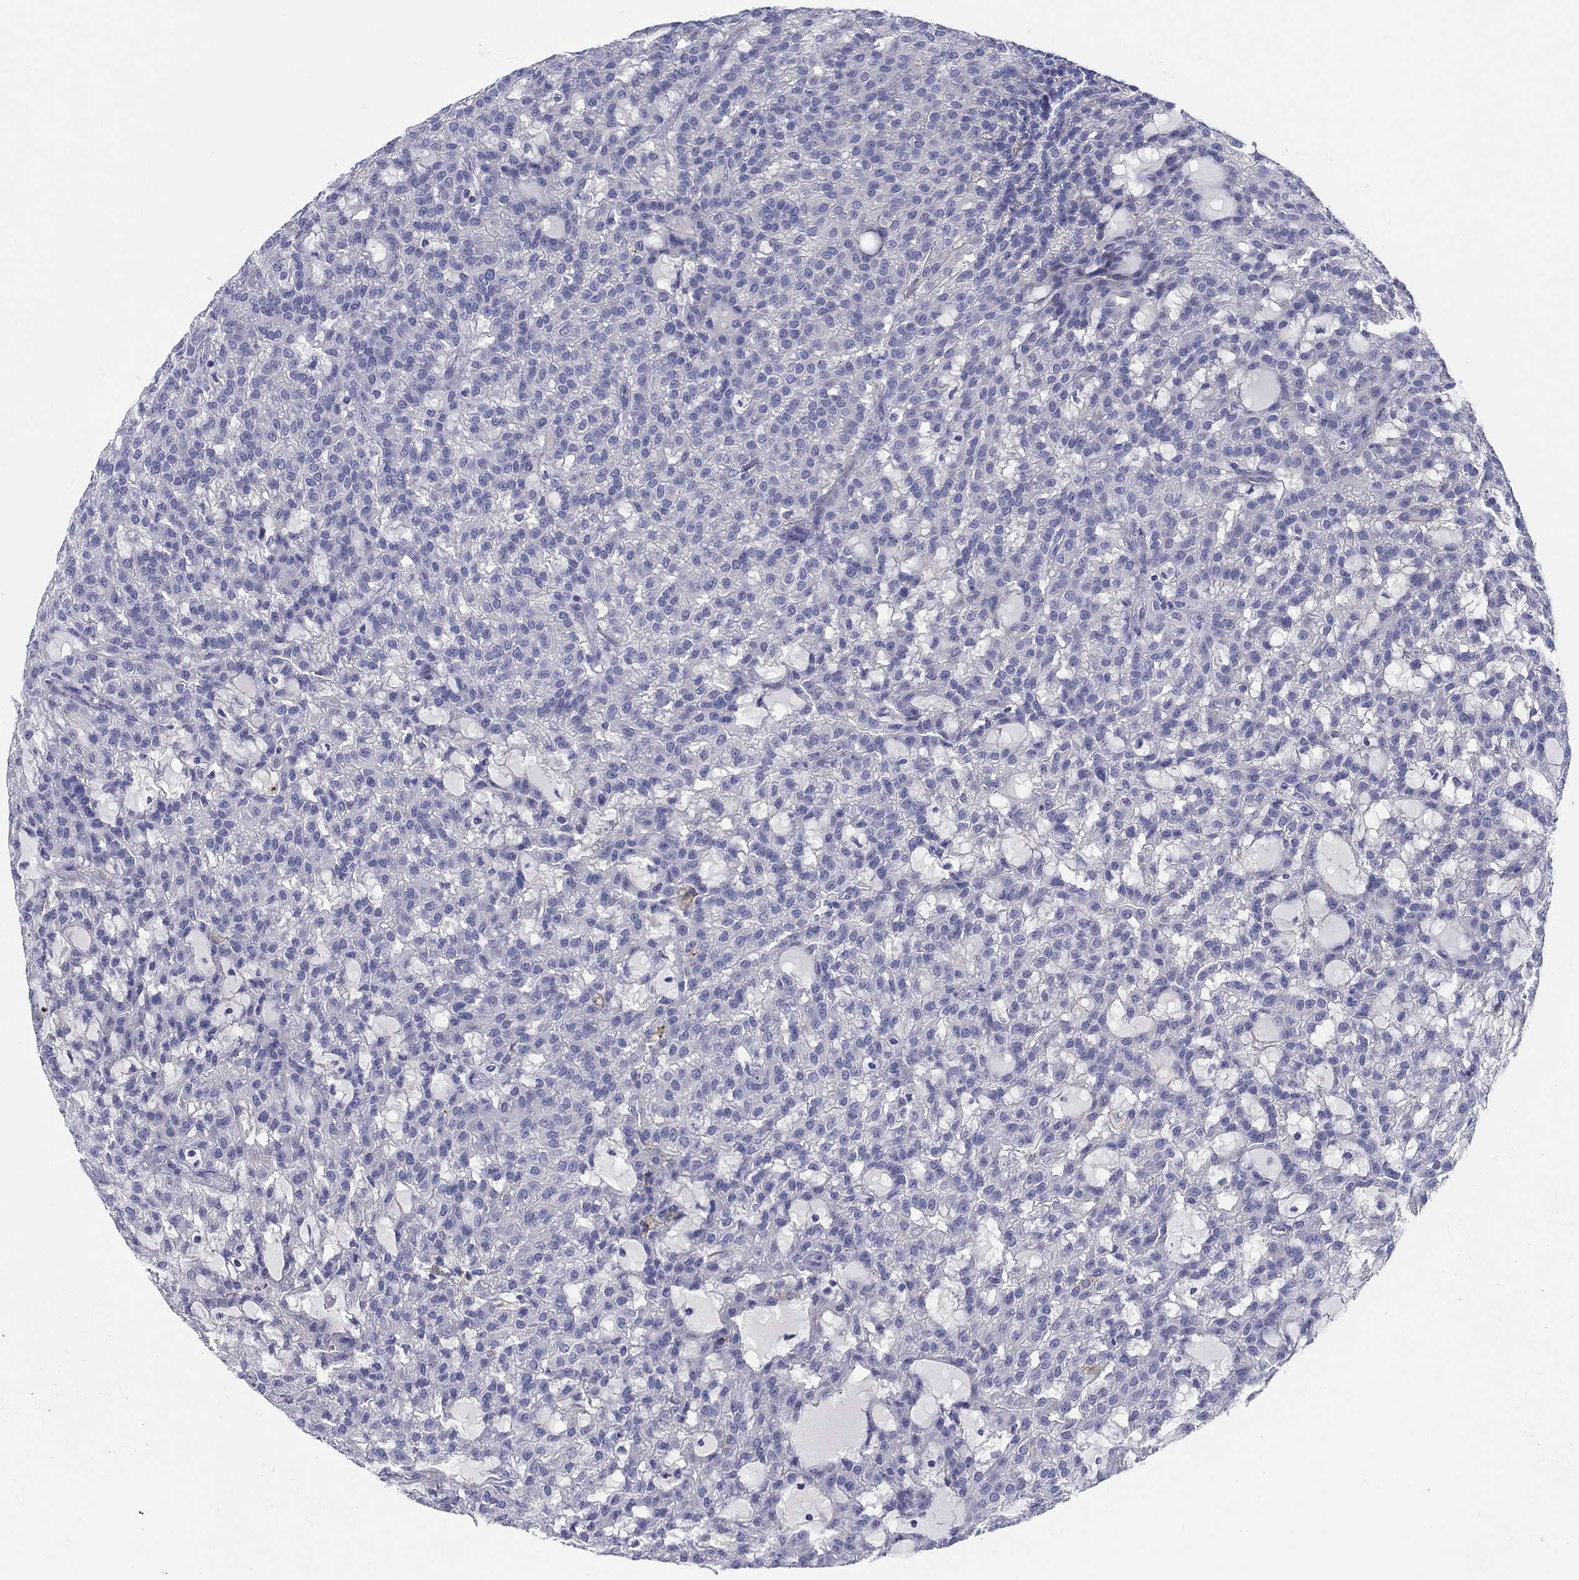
{"staining": {"intensity": "negative", "quantity": "none", "location": "none"}, "tissue": "renal cancer", "cell_type": "Tumor cells", "image_type": "cancer", "snomed": [{"axis": "morphology", "description": "Adenocarcinoma, NOS"}, {"axis": "topography", "description": "Kidney"}], "caption": "The IHC histopathology image has no significant staining in tumor cells of renal cancer tissue.", "gene": "HAPLN4", "patient": {"sex": "male", "age": 63}}